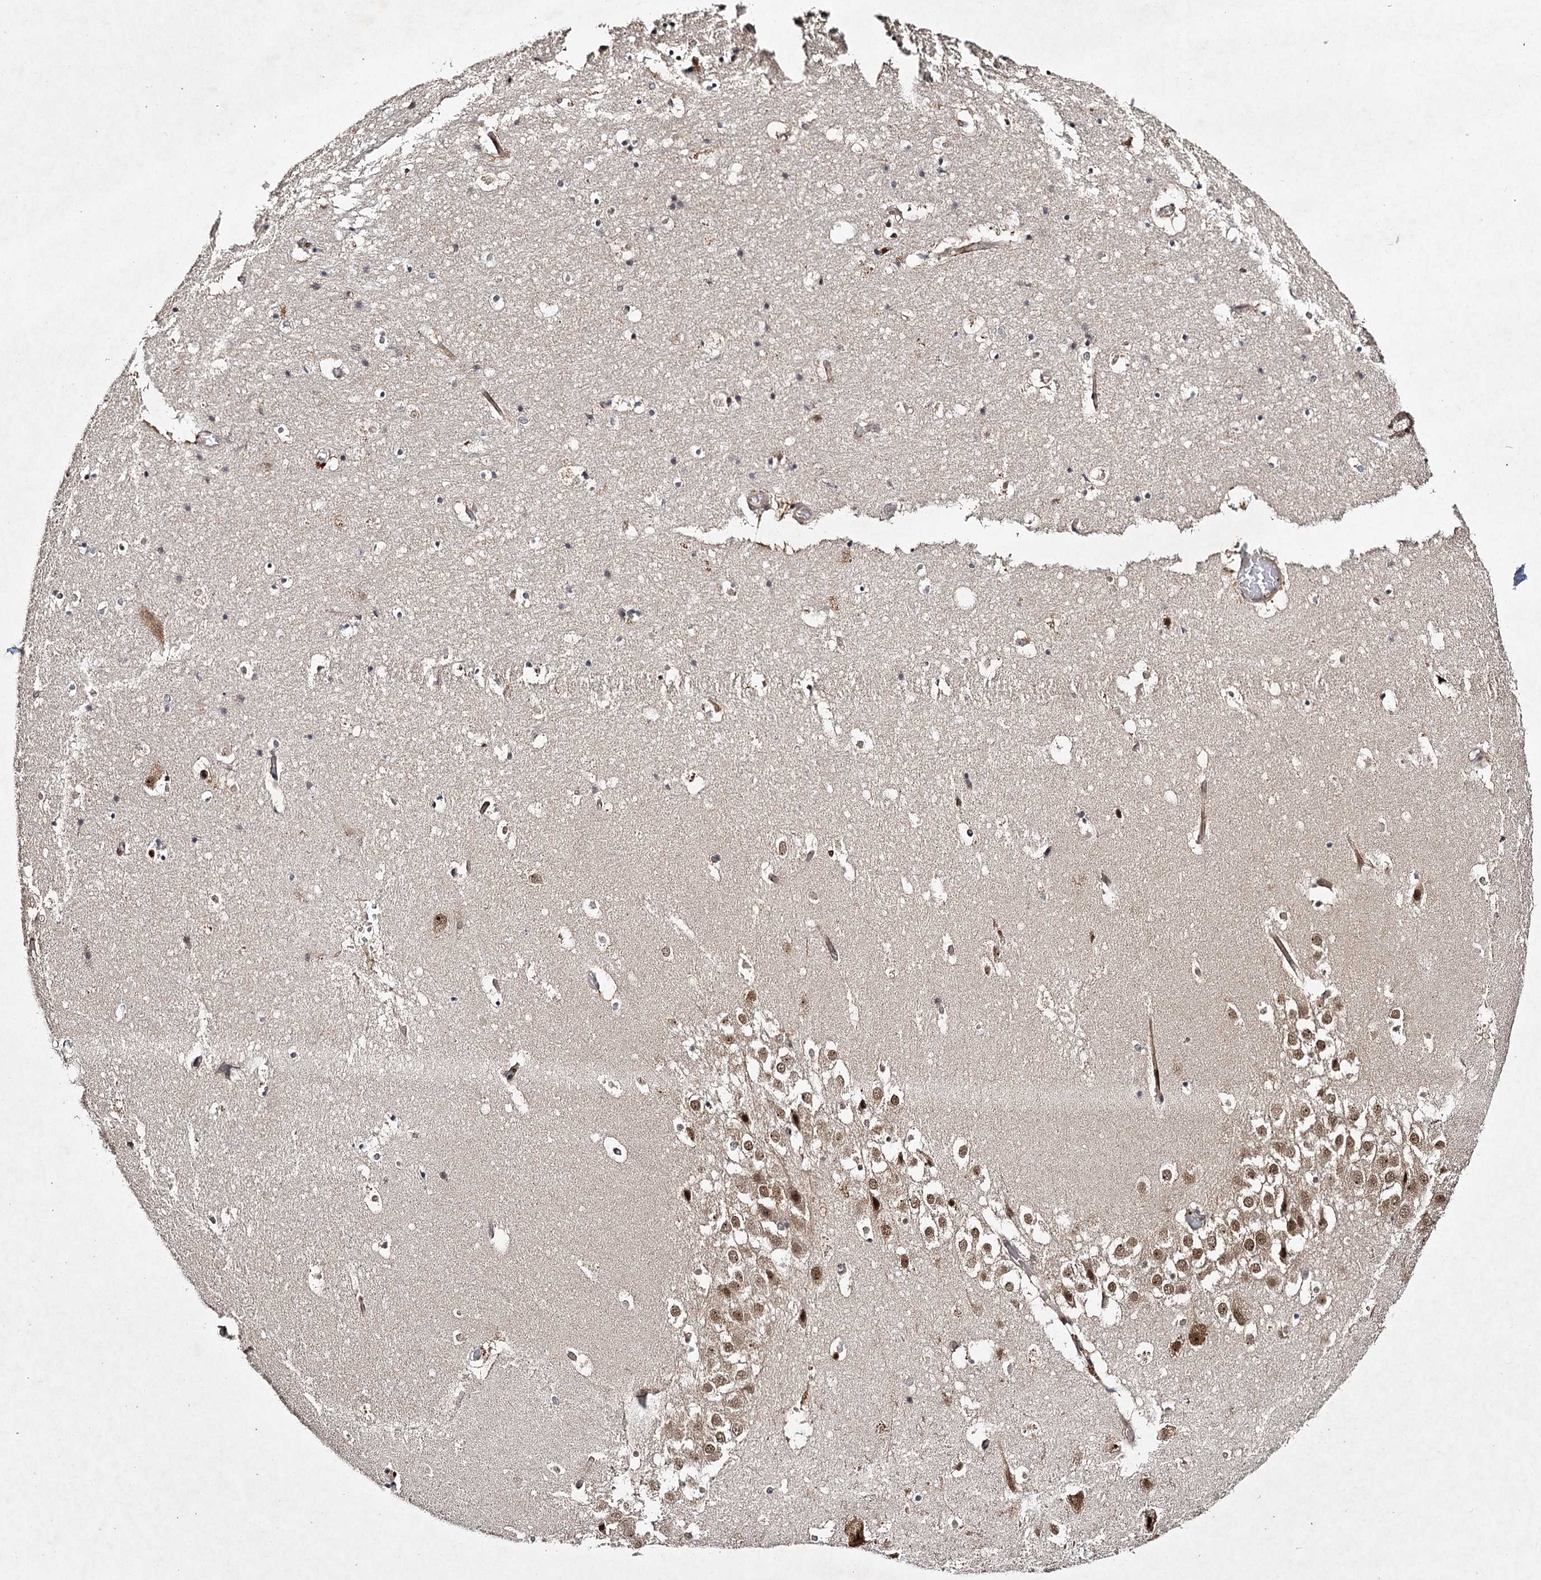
{"staining": {"intensity": "moderate", "quantity": "<25%", "location": "nuclear"}, "tissue": "hippocampus", "cell_type": "Glial cells", "image_type": "normal", "snomed": [{"axis": "morphology", "description": "Normal tissue, NOS"}, {"axis": "topography", "description": "Hippocampus"}], "caption": "Moderate nuclear staining is appreciated in approximately <25% of glial cells in normal hippocampus. The protein of interest is shown in brown color, while the nuclei are stained blue.", "gene": "DCUN1D4", "patient": {"sex": "female", "age": 52}}